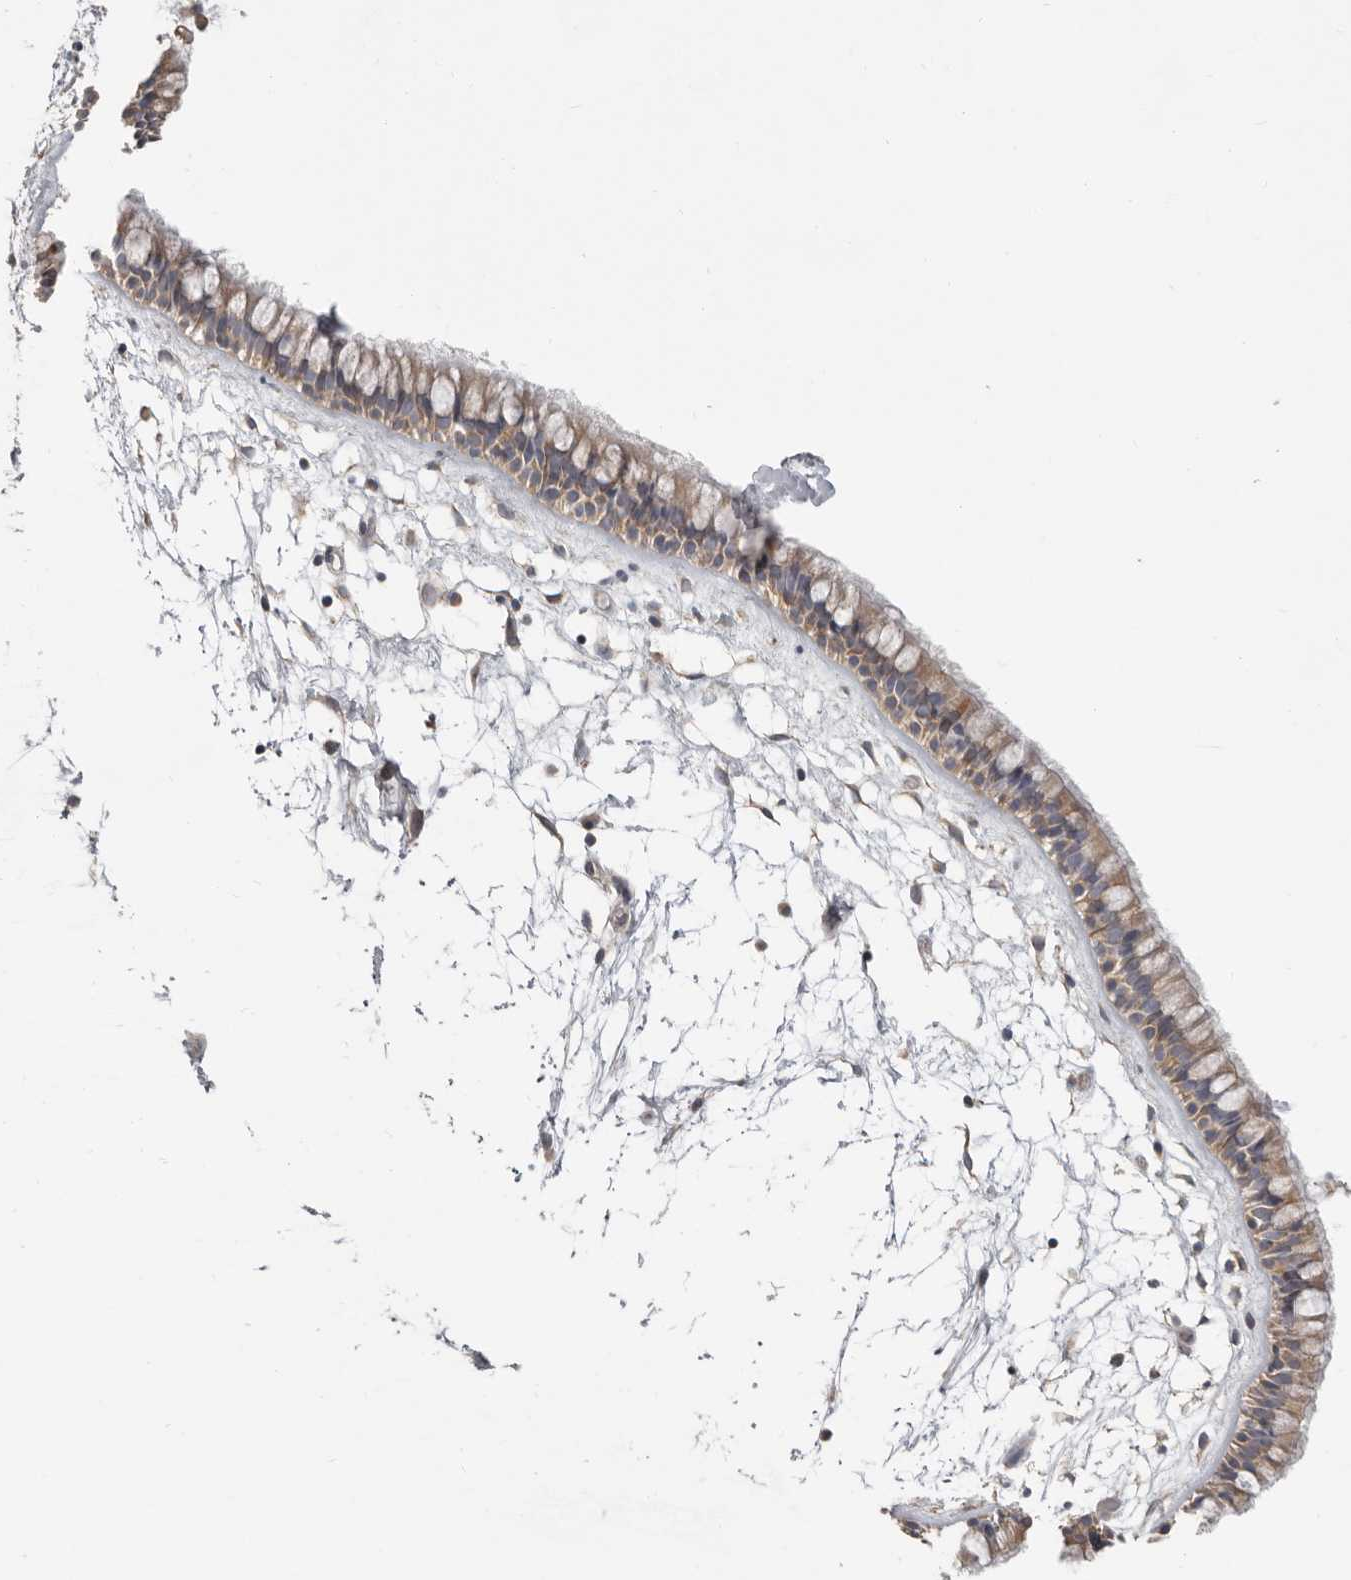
{"staining": {"intensity": "moderate", "quantity": ">75%", "location": "cytoplasmic/membranous"}, "tissue": "nasopharynx", "cell_type": "Respiratory epithelial cells", "image_type": "normal", "snomed": [{"axis": "morphology", "description": "Normal tissue, NOS"}, {"axis": "morphology", "description": "Inflammation, NOS"}, {"axis": "topography", "description": "Nasopharynx"}], "caption": "Human nasopharynx stained with a brown dye exhibits moderate cytoplasmic/membranous positive positivity in about >75% of respiratory epithelial cells.", "gene": "UNK", "patient": {"sex": "male", "age": 48}}